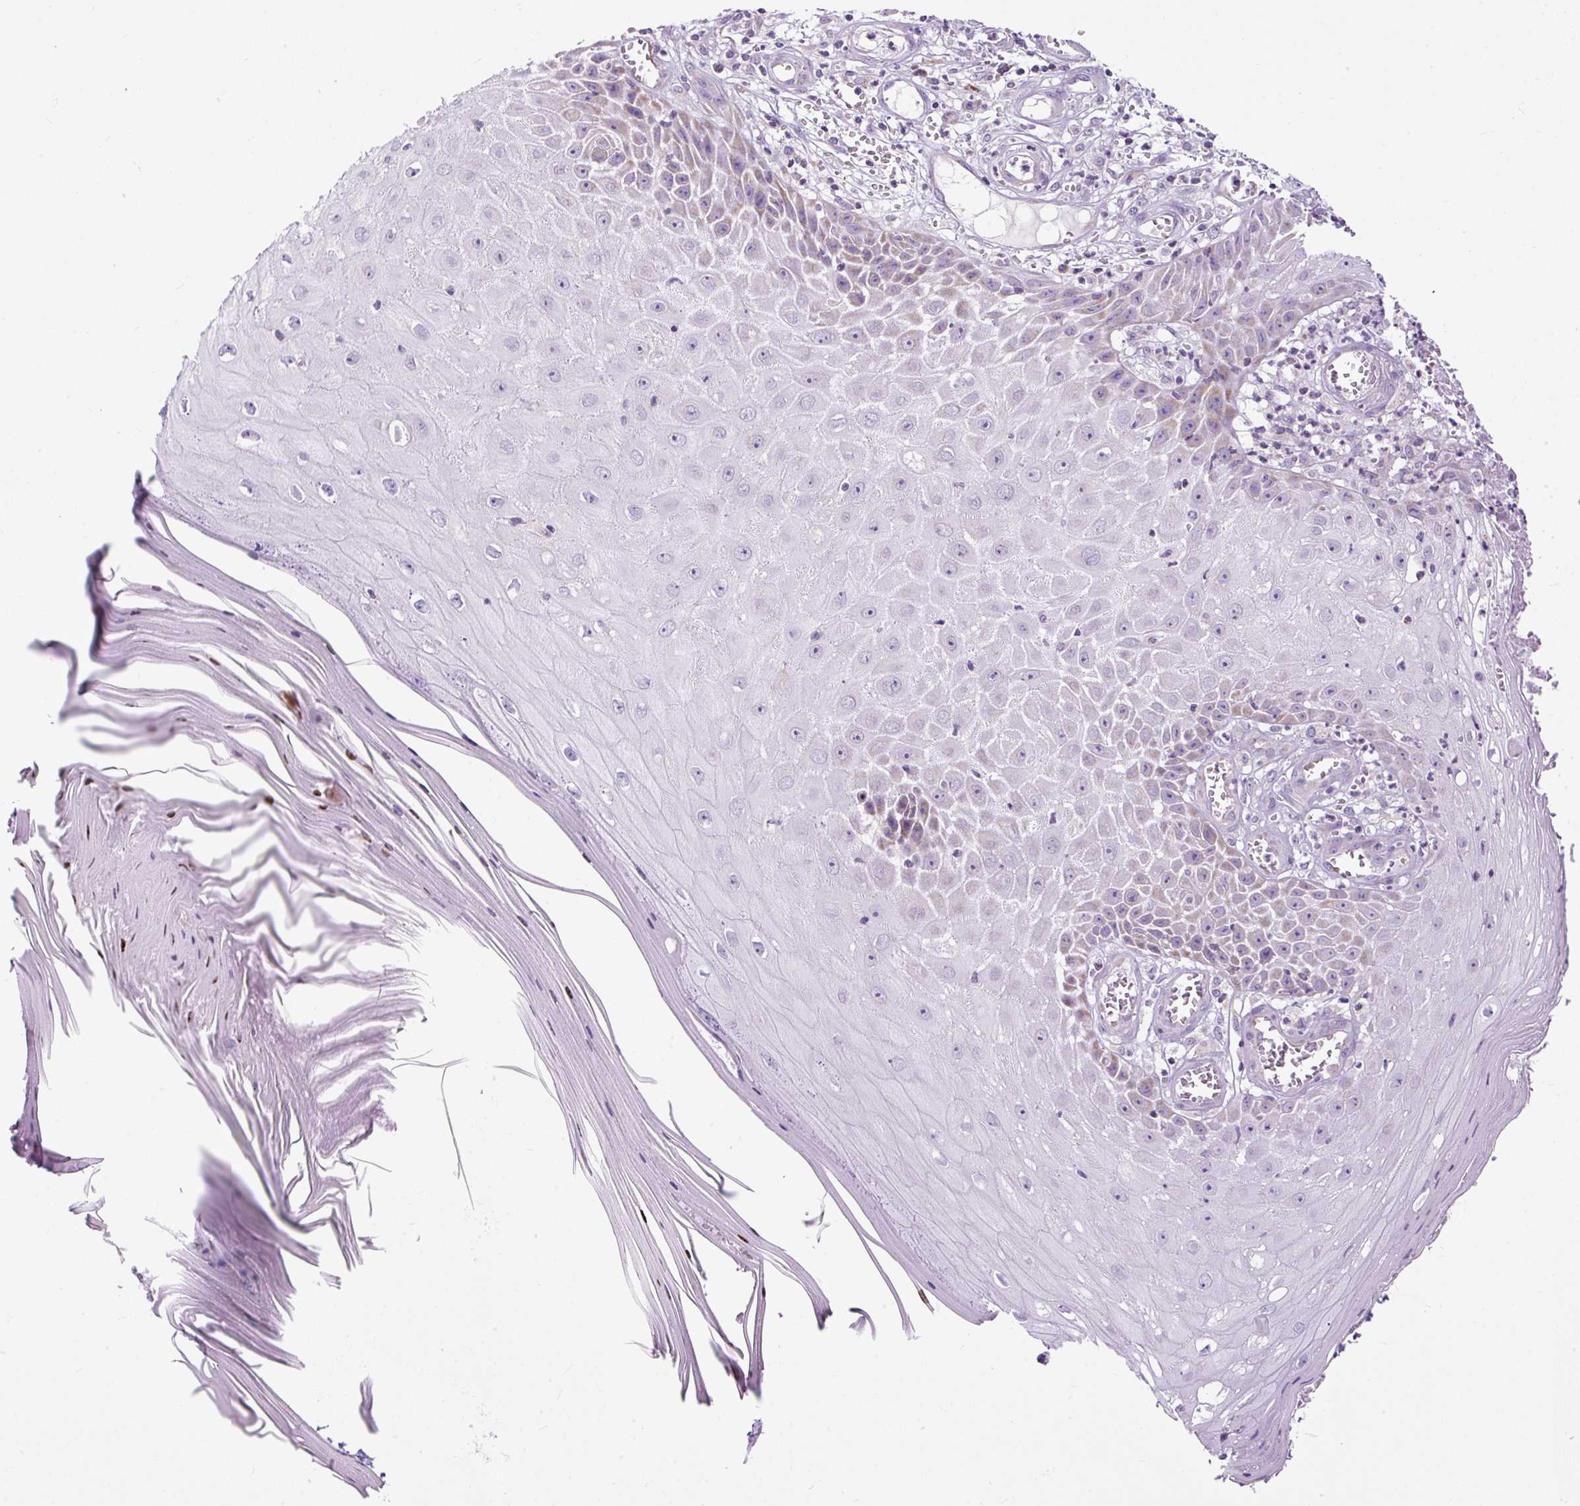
{"staining": {"intensity": "weak", "quantity": "<25%", "location": "cytoplasmic/membranous"}, "tissue": "skin cancer", "cell_type": "Tumor cells", "image_type": "cancer", "snomed": [{"axis": "morphology", "description": "Squamous cell carcinoma, NOS"}, {"axis": "topography", "description": "Skin"}], "caption": "There is no significant expression in tumor cells of squamous cell carcinoma (skin). Nuclei are stained in blue.", "gene": "FMC1", "patient": {"sex": "female", "age": 73}}